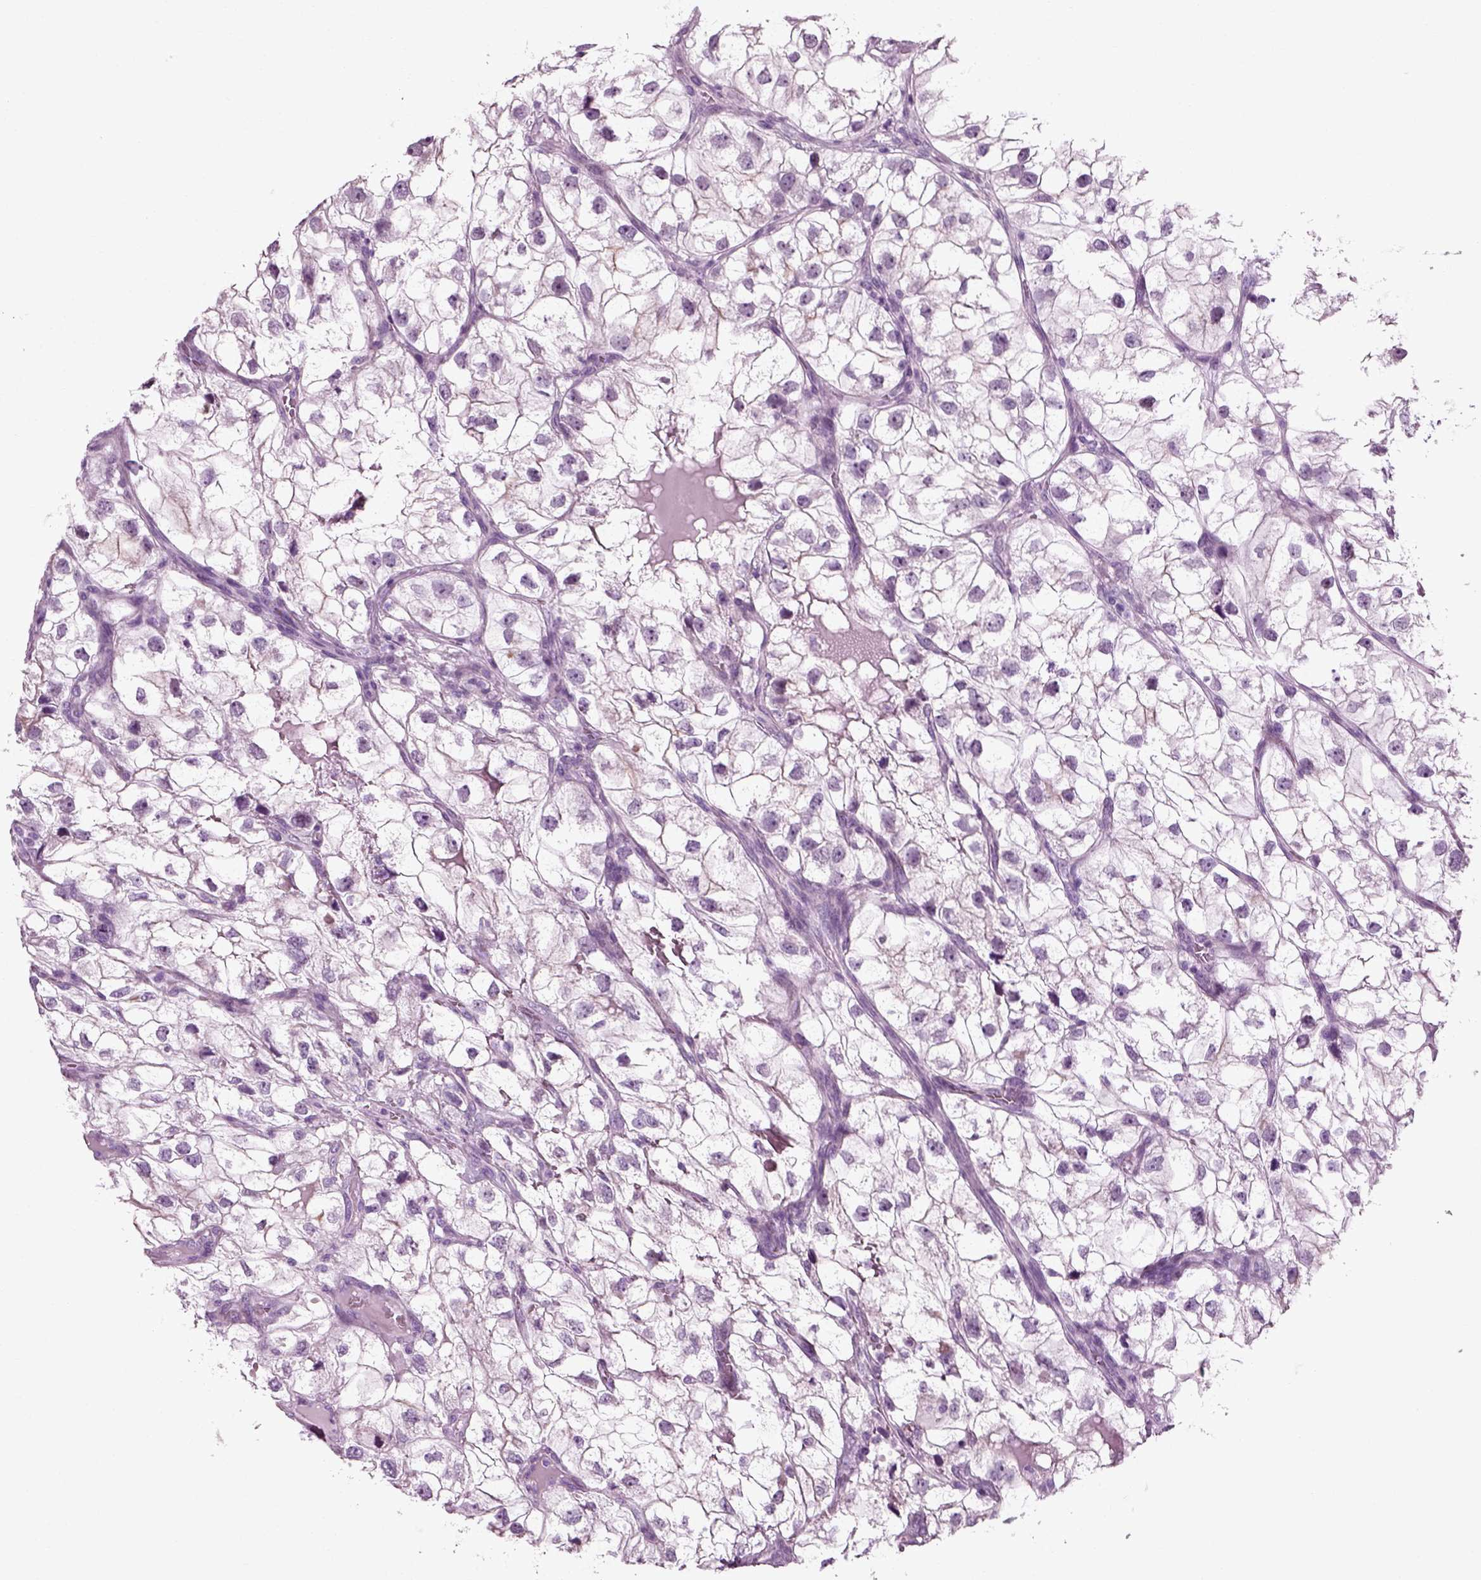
{"staining": {"intensity": "weak", "quantity": "<25%", "location": "cytoplasmic/membranous"}, "tissue": "renal cancer", "cell_type": "Tumor cells", "image_type": "cancer", "snomed": [{"axis": "morphology", "description": "Adenocarcinoma, NOS"}, {"axis": "topography", "description": "Kidney"}], "caption": "High power microscopy image of an immunohistochemistry (IHC) histopathology image of renal cancer, revealing no significant staining in tumor cells. The staining is performed using DAB (3,3'-diaminobenzidine) brown chromogen with nuclei counter-stained in using hematoxylin.", "gene": "SLC26A8", "patient": {"sex": "male", "age": 59}}